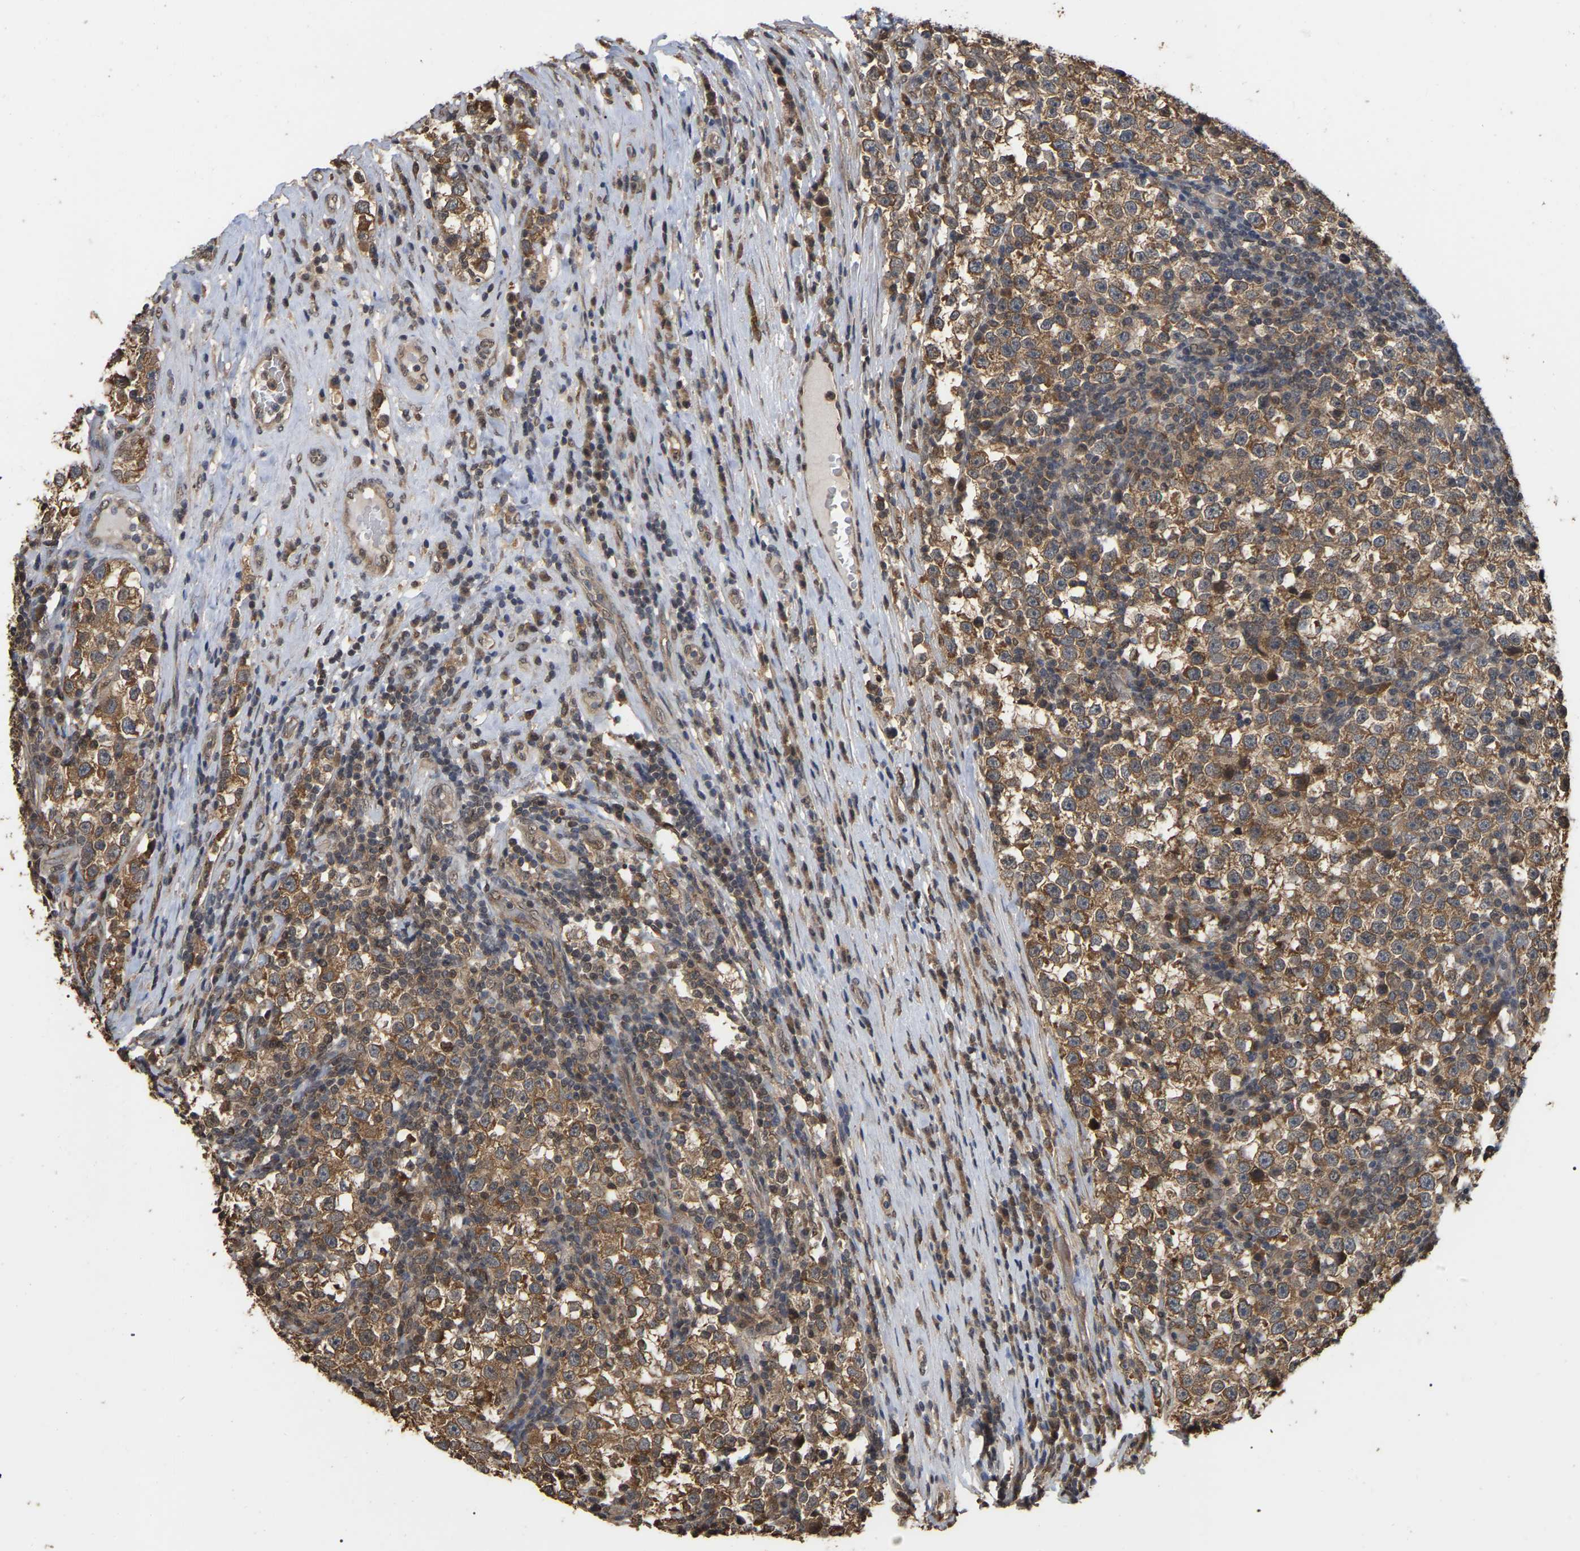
{"staining": {"intensity": "moderate", "quantity": ">75%", "location": "cytoplasmic/membranous"}, "tissue": "testis cancer", "cell_type": "Tumor cells", "image_type": "cancer", "snomed": [{"axis": "morphology", "description": "Normal tissue, NOS"}, {"axis": "morphology", "description": "Seminoma, NOS"}, {"axis": "topography", "description": "Testis"}], "caption": "IHC (DAB (3,3'-diaminobenzidine)) staining of human testis cancer (seminoma) demonstrates moderate cytoplasmic/membranous protein expression in about >75% of tumor cells.", "gene": "FAM219A", "patient": {"sex": "male", "age": 43}}